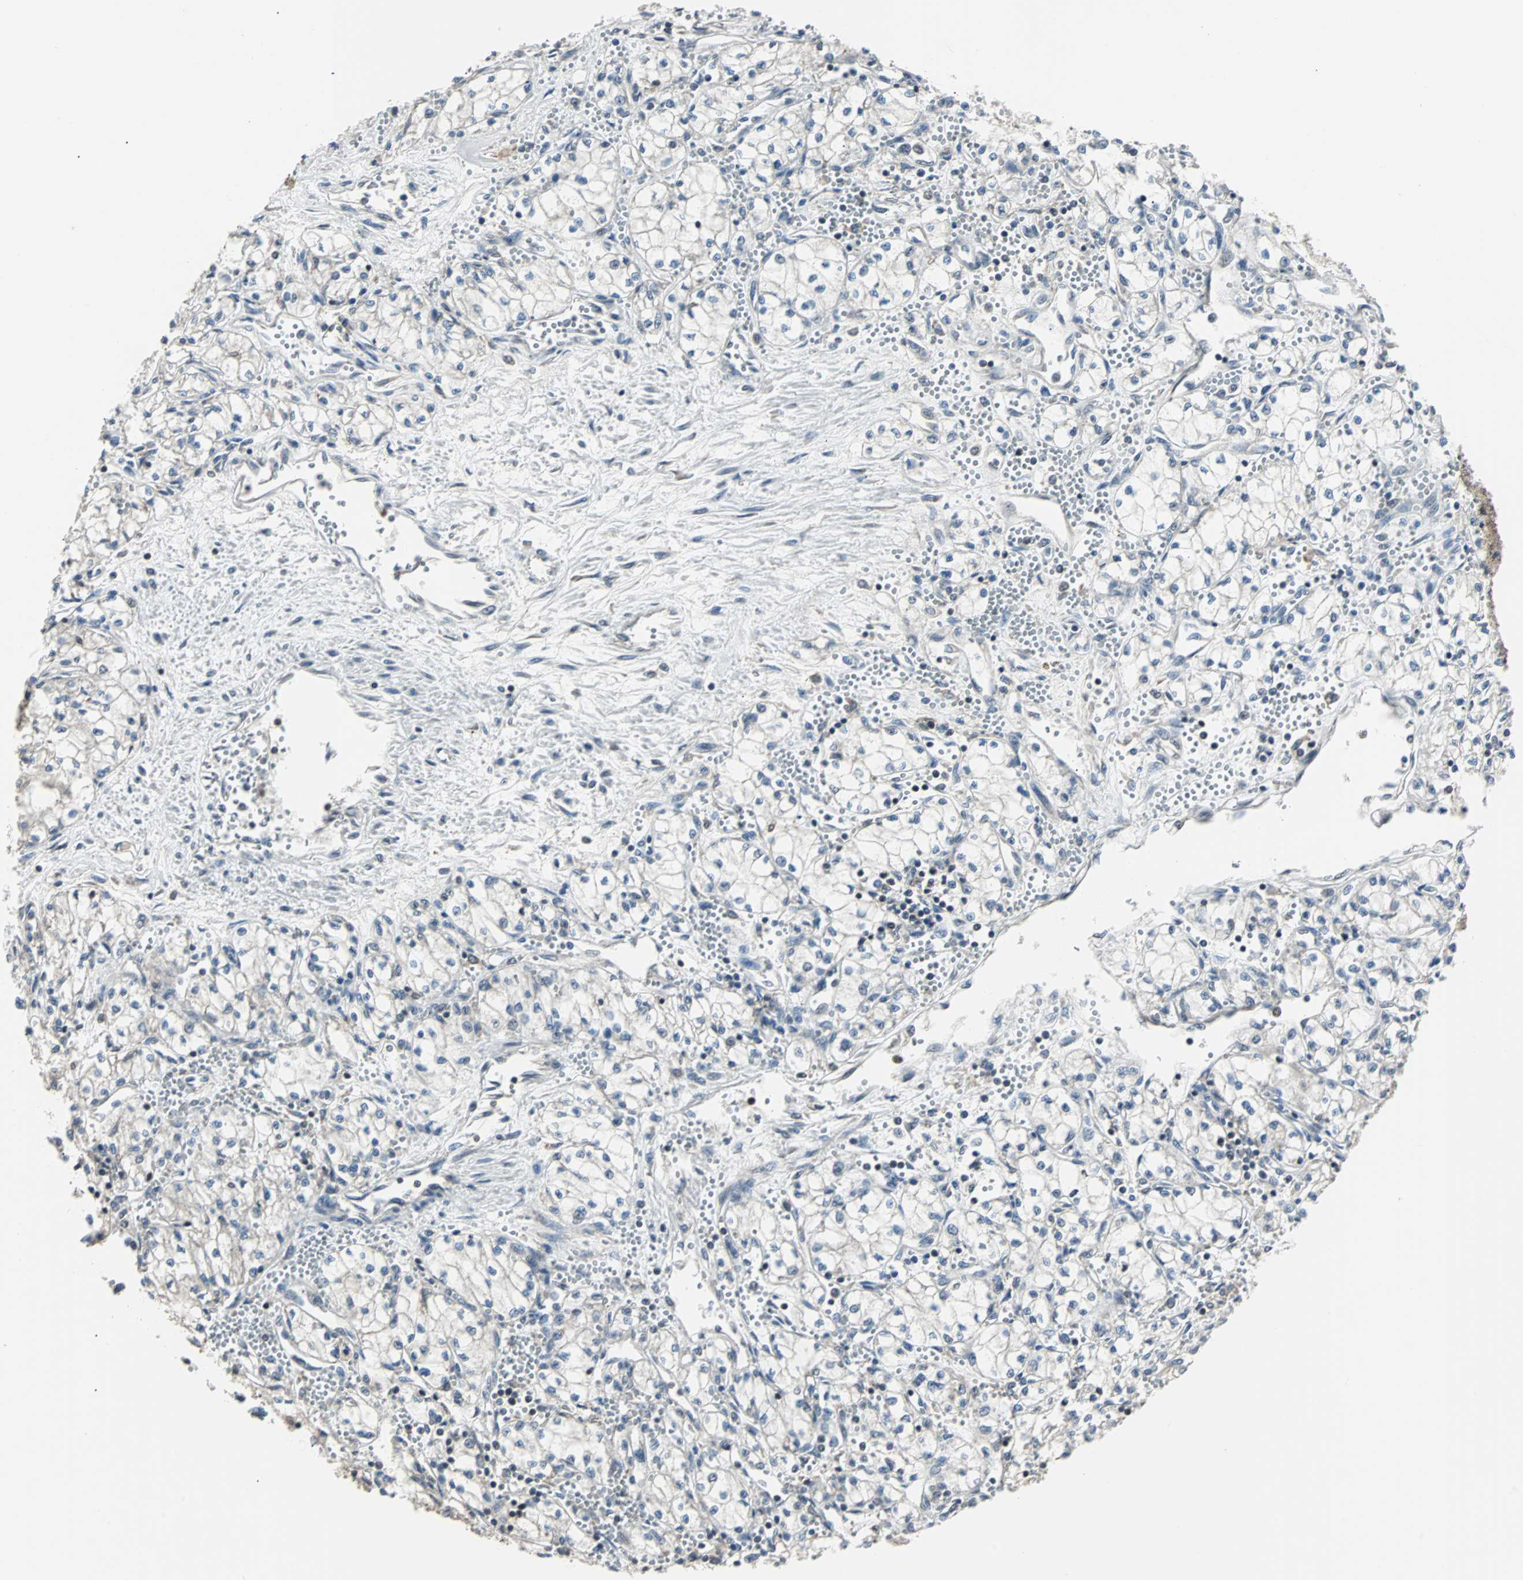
{"staining": {"intensity": "negative", "quantity": "none", "location": "none"}, "tissue": "renal cancer", "cell_type": "Tumor cells", "image_type": "cancer", "snomed": [{"axis": "morphology", "description": "Normal tissue, NOS"}, {"axis": "morphology", "description": "Adenocarcinoma, NOS"}, {"axis": "topography", "description": "Kidney"}], "caption": "There is no significant positivity in tumor cells of renal cancer (adenocarcinoma). The staining is performed using DAB (3,3'-diaminobenzidine) brown chromogen with nuclei counter-stained in using hematoxylin.", "gene": "TERF2IP", "patient": {"sex": "male", "age": 59}}